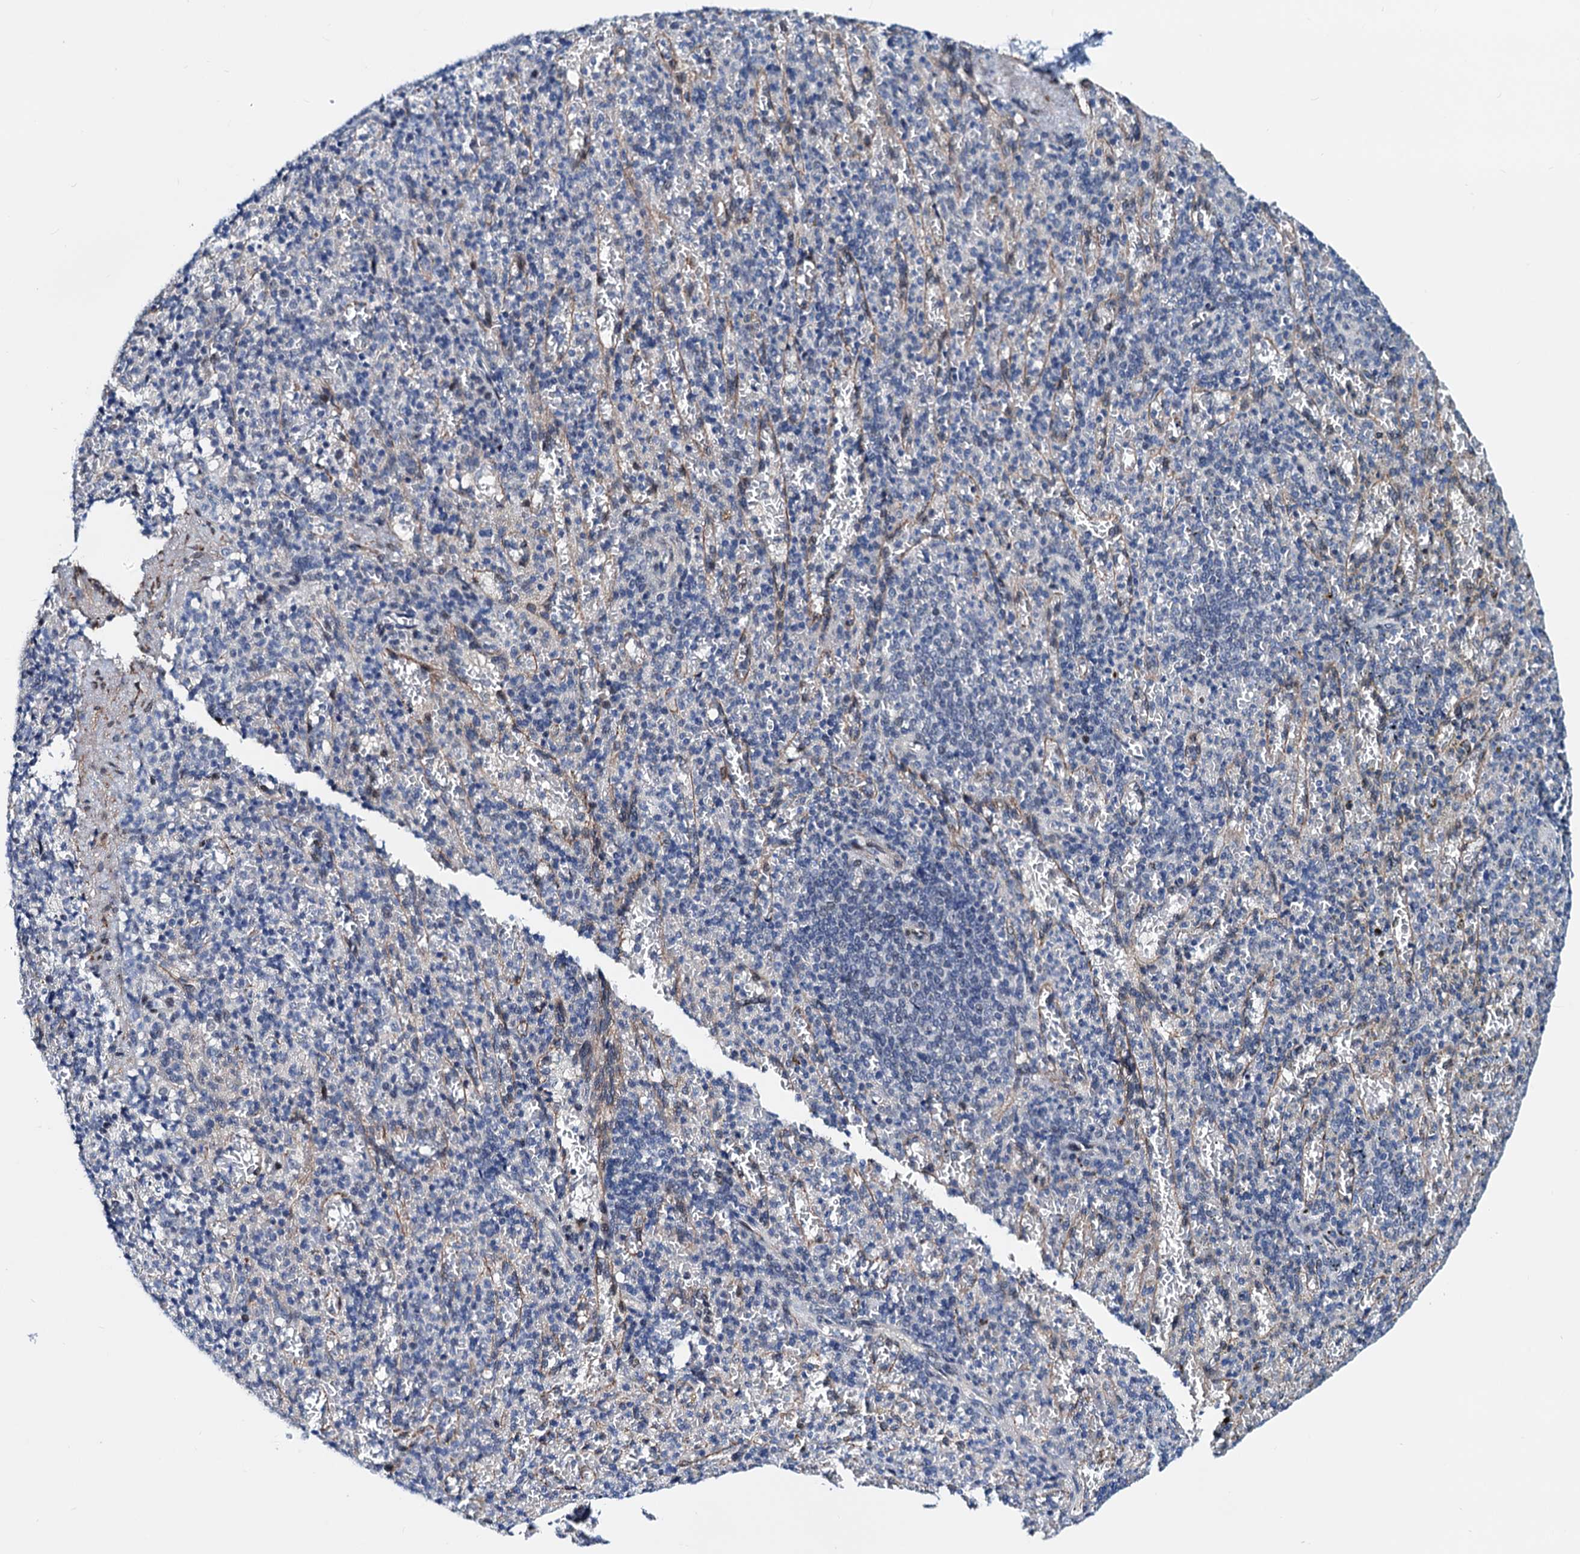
{"staining": {"intensity": "negative", "quantity": "none", "location": "none"}, "tissue": "spleen", "cell_type": "Cells in red pulp", "image_type": "normal", "snomed": [{"axis": "morphology", "description": "Normal tissue, NOS"}, {"axis": "topography", "description": "Spleen"}], "caption": "The histopathology image exhibits no staining of cells in red pulp in unremarkable spleen.", "gene": "COA4", "patient": {"sex": "female", "age": 74}}